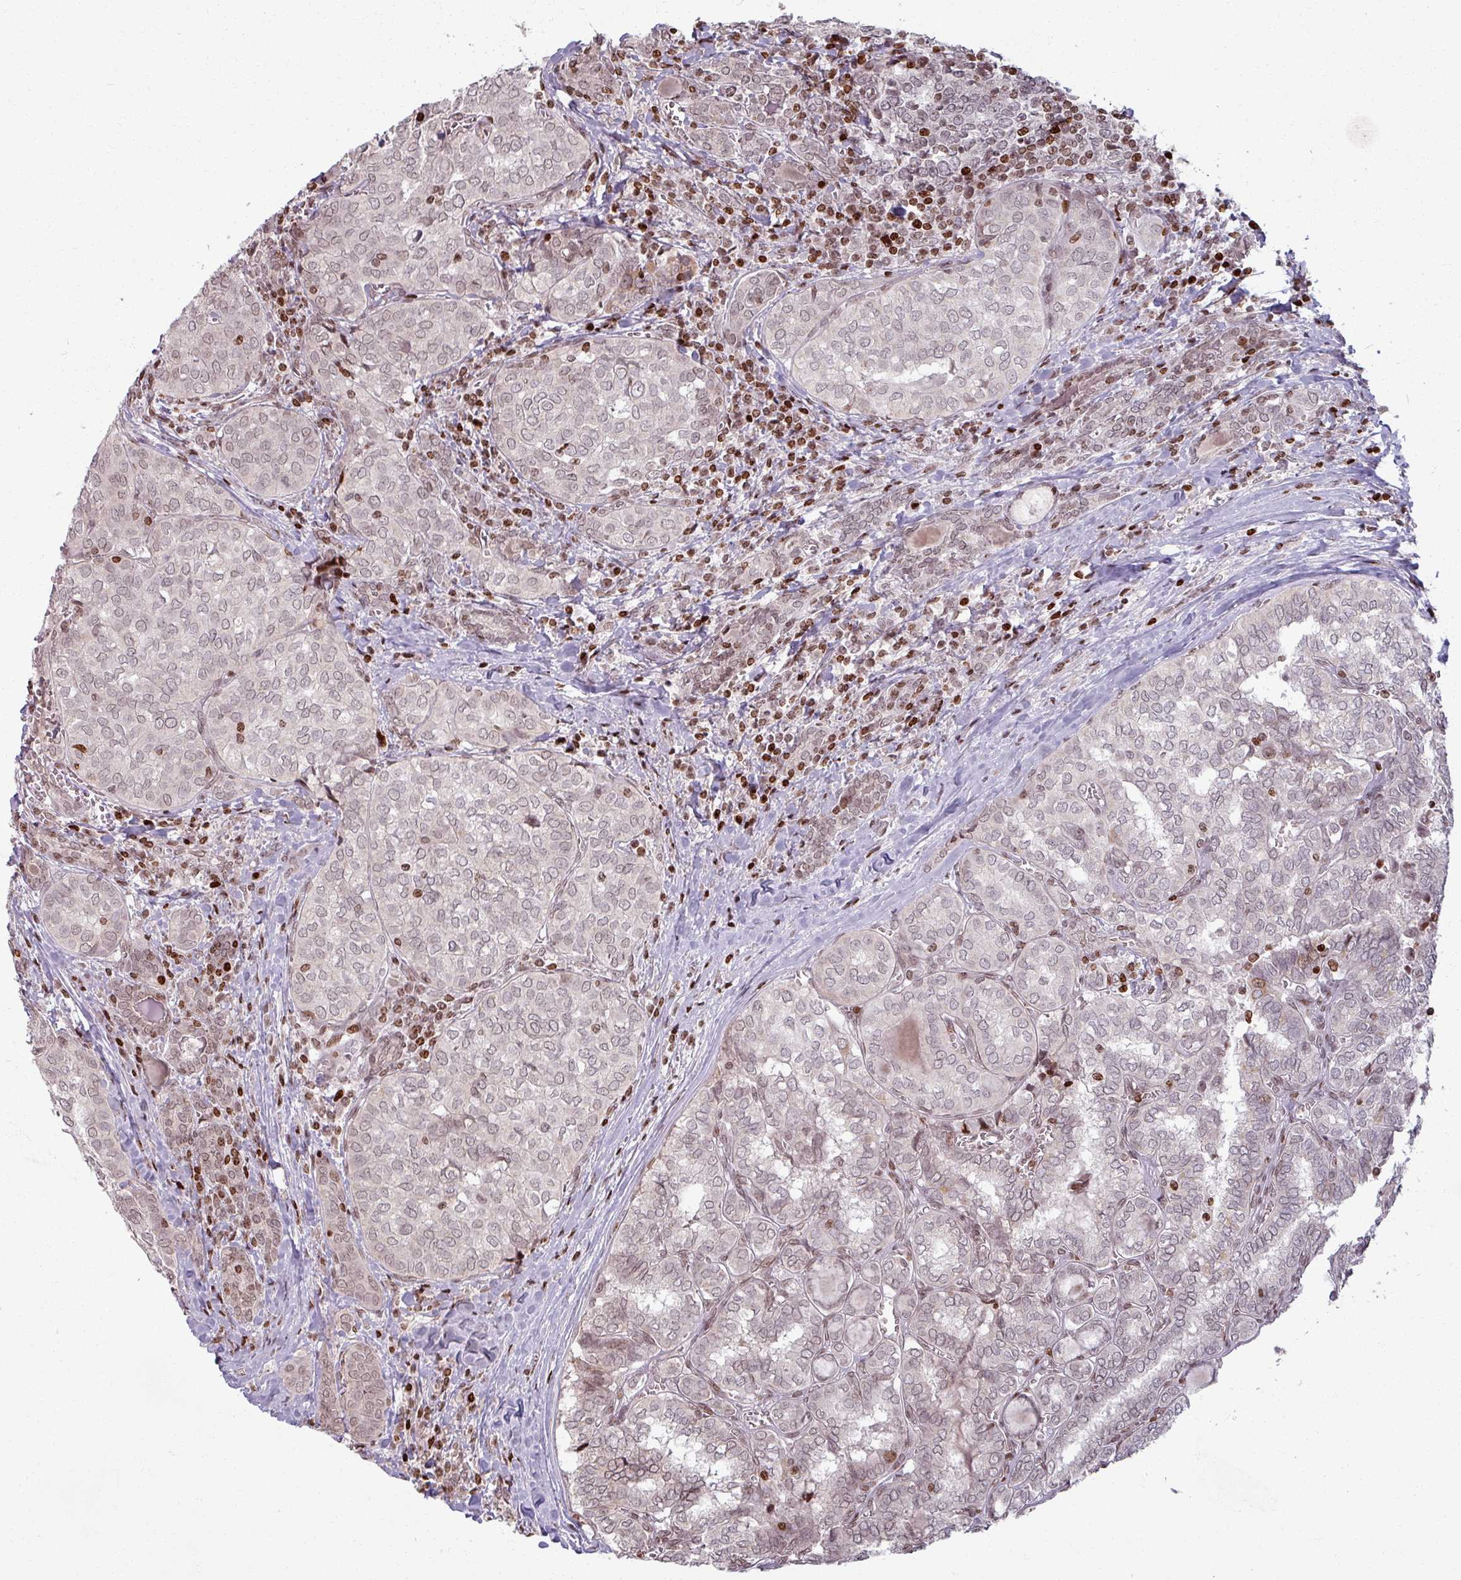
{"staining": {"intensity": "weak", "quantity": ">75%", "location": "nuclear"}, "tissue": "thyroid cancer", "cell_type": "Tumor cells", "image_type": "cancer", "snomed": [{"axis": "morphology", "description": "Papillary adenocarcinoma, NOS"}, {"axis": "topography", "description": "Thyroid gland"}], "caption": "Protein positivity by immunohistochemistry reveals weak nuclear positivity in about >75% of tumor cells in thyroid cancer. The staining was performed using DAB to visualize the protein expression in brown, while the nuclei were stained in blue with hematoxylin (Magnification: 20x).", "gene": "NCOR1", "patient": {"sex": "female", "age": 30}}